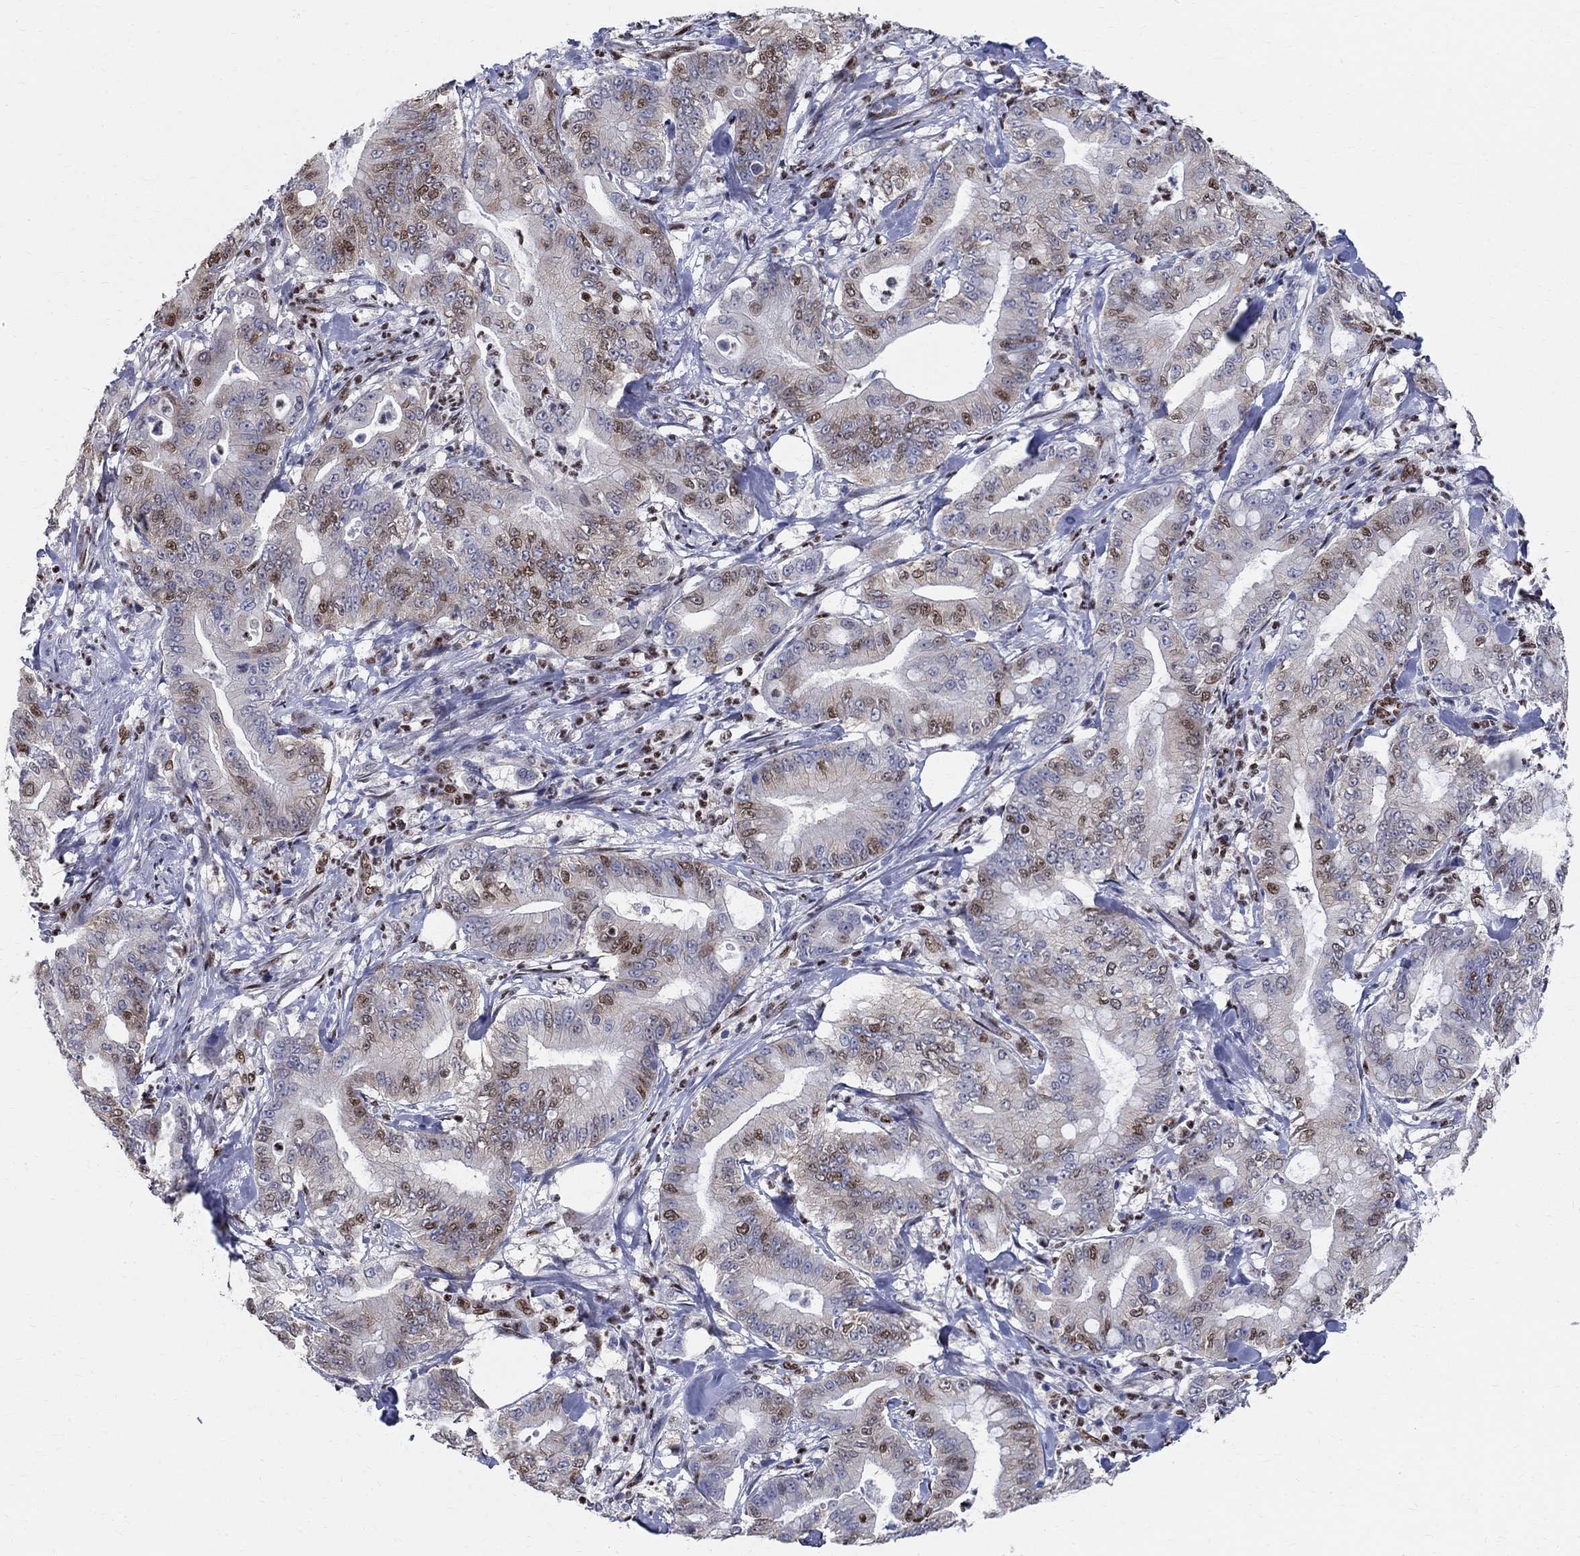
{"staining": {"intensity": "moderate", "quantity": "<25%", "location": "nuclear"}, "tissue": "pancreatic cancer", "cell_type": "Tumor cells", "image_type": "cancer", "snomed": [{"axis": "morphology", "description": "Adenocarcinoma, NOS"}, {"axis": "topography", "description": "Pancreas"}], "caption": "Protein expression analysis of pancreatic cancer displays moderate nuclear staining in about <25% of tumor cells.", "gene": "FBXO16", "patient": {"sex": "male", "age": 71}}